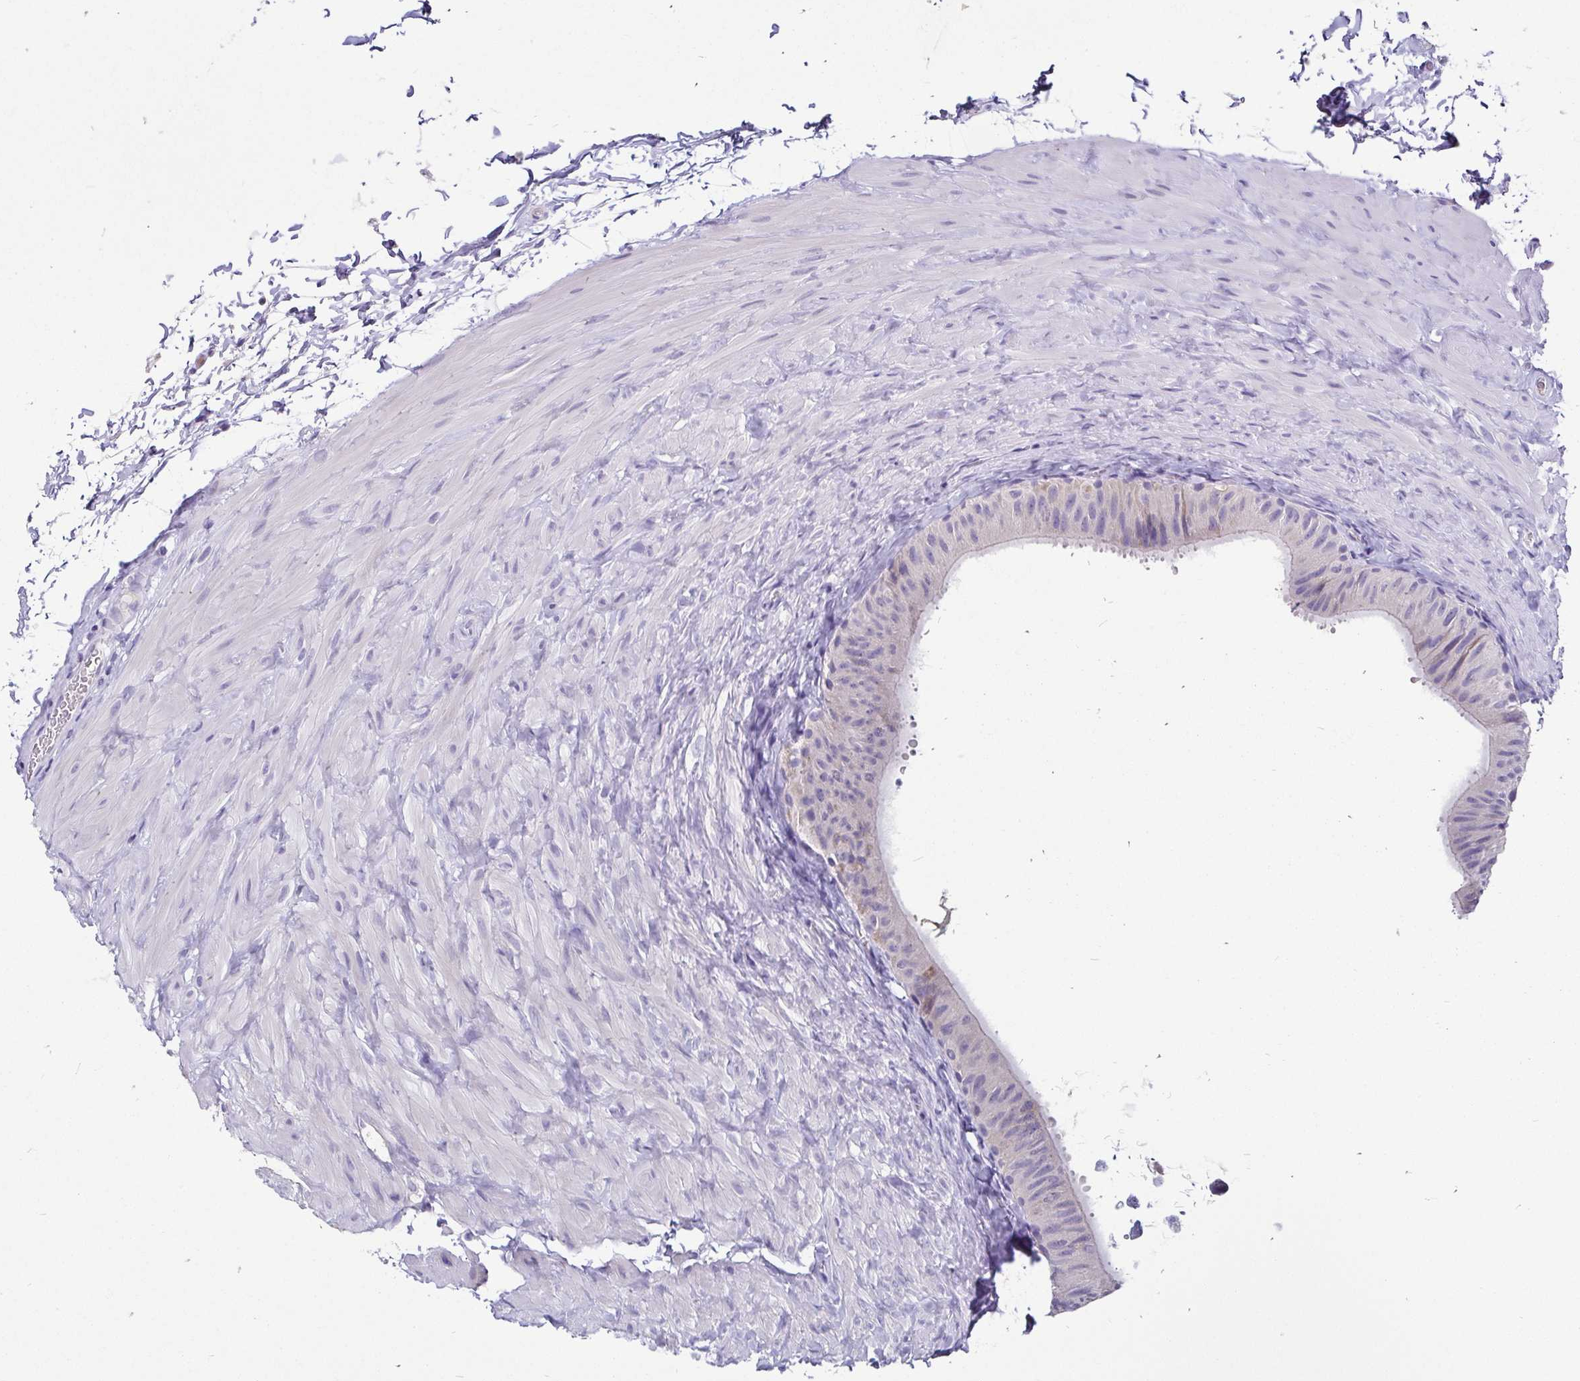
{"staining": {"intensity": "negative", "quantity": "none", "location": "none"}, "tissue": "epididymis", "cell_type": "Glandular cells", "image_type": "normal", "snomed": [{"axis": "morphology", "description": "Normal tissue, NOS"}, {"axis": "topography", "description": "Epididymis, spermatic cord, NOS"}, {"axis": "topography", "description": "Epididymis"}], "caption": "Micrograph shows no significant protein expression in glandular cells of normal epididymis. (IHC, brightfield microscopy, high magnification).", "gene": "ADAMTS6", "patient": {"sex": "male", "age": 31}}